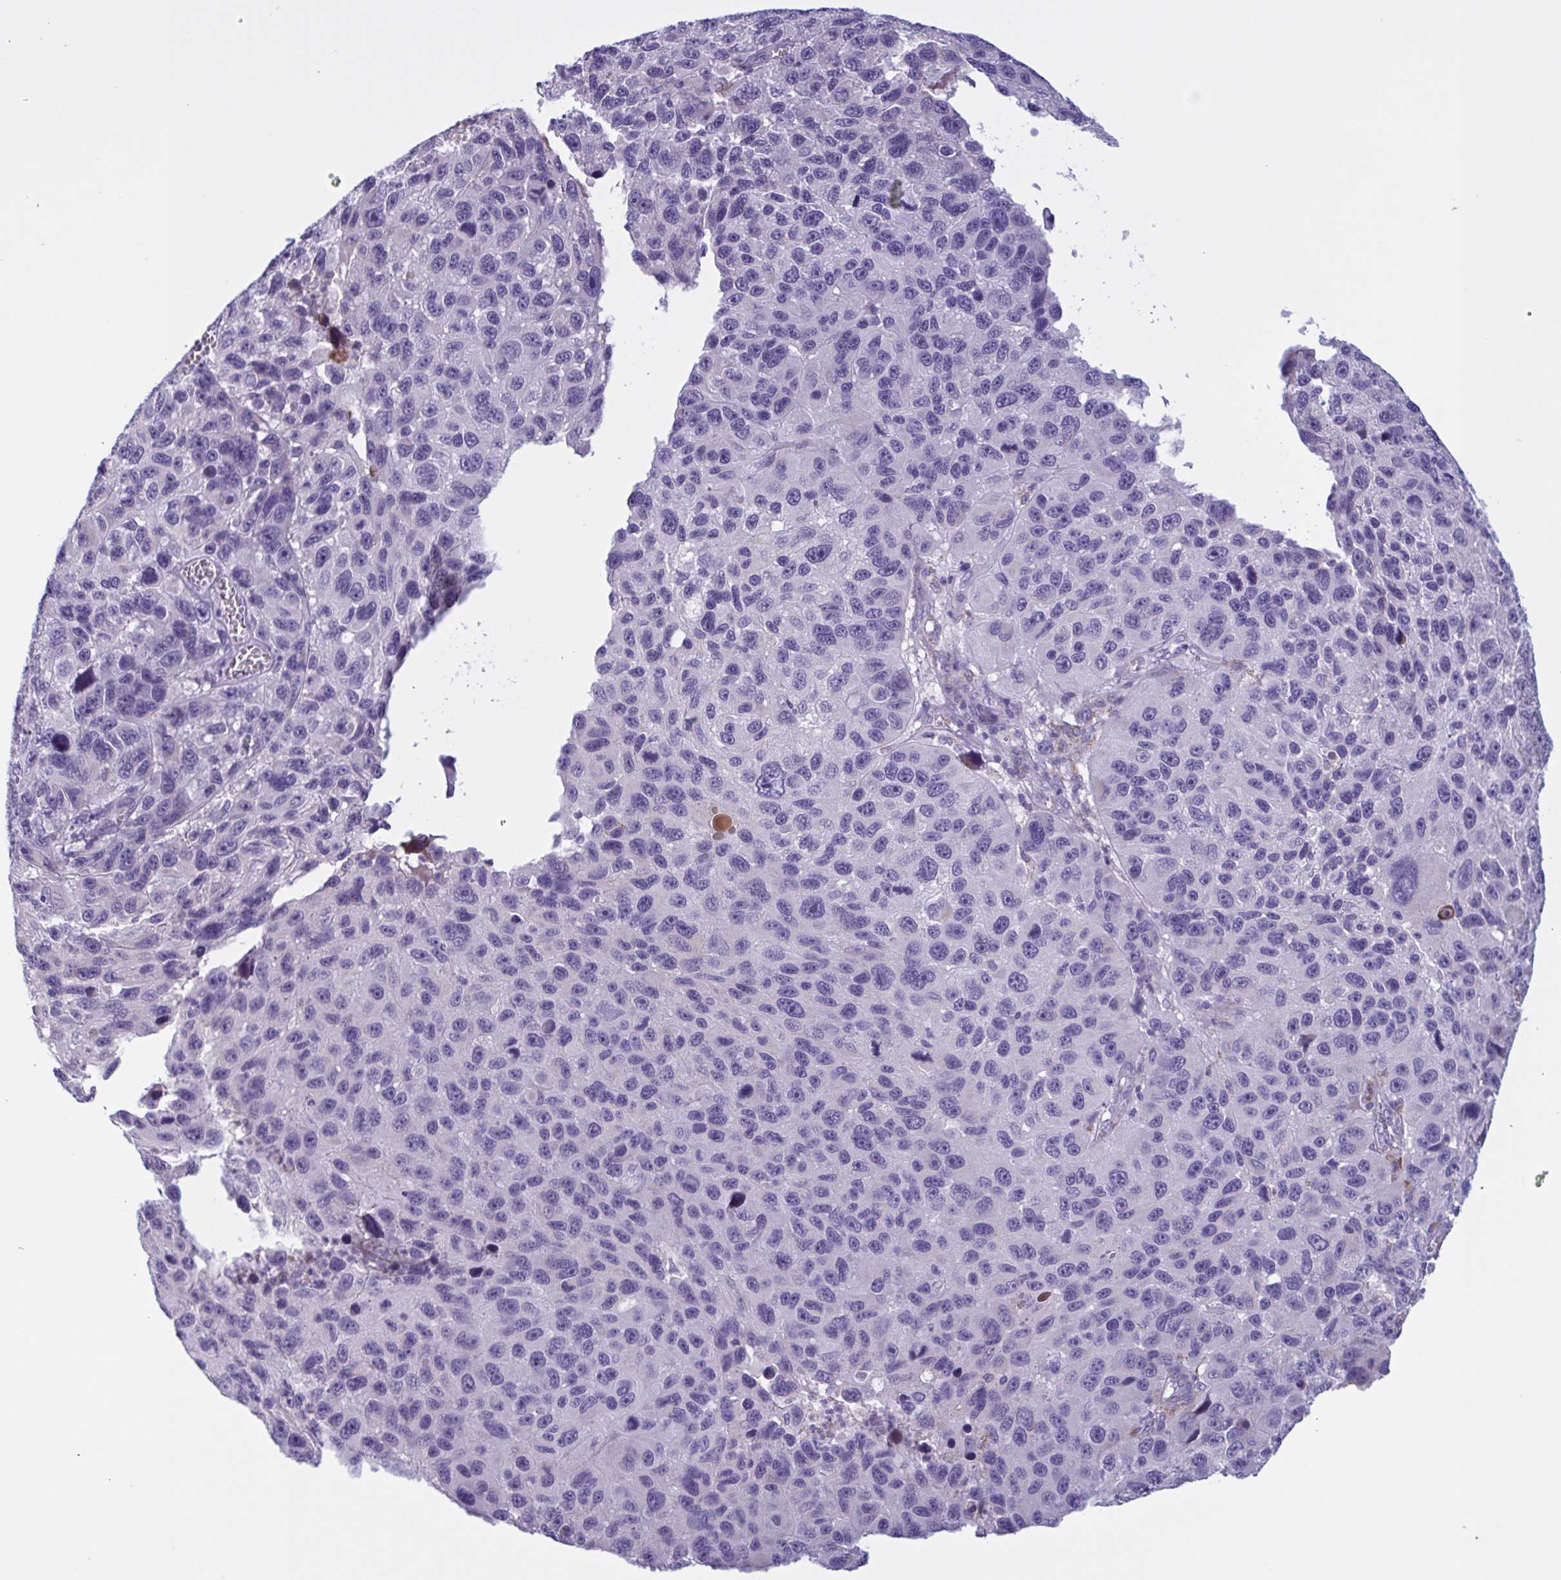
{"staining": {"intensity": "negative", "quantity": "none", "location": "none"}, "tissue": "melanoma", "cell_type": "Tumor cells", "image_type": "cancer", "snomed": [{"axis": "morphology", "description": "Malignant melanoma, NOS"}, {"axis": "topography", "description": "Skin"}], "caption": "Photomicrograph shows no significant protein expression in tumor cells of malignant melanoma.", "gene": "F13B", "patient": {"sex": "male", "age": 53}}